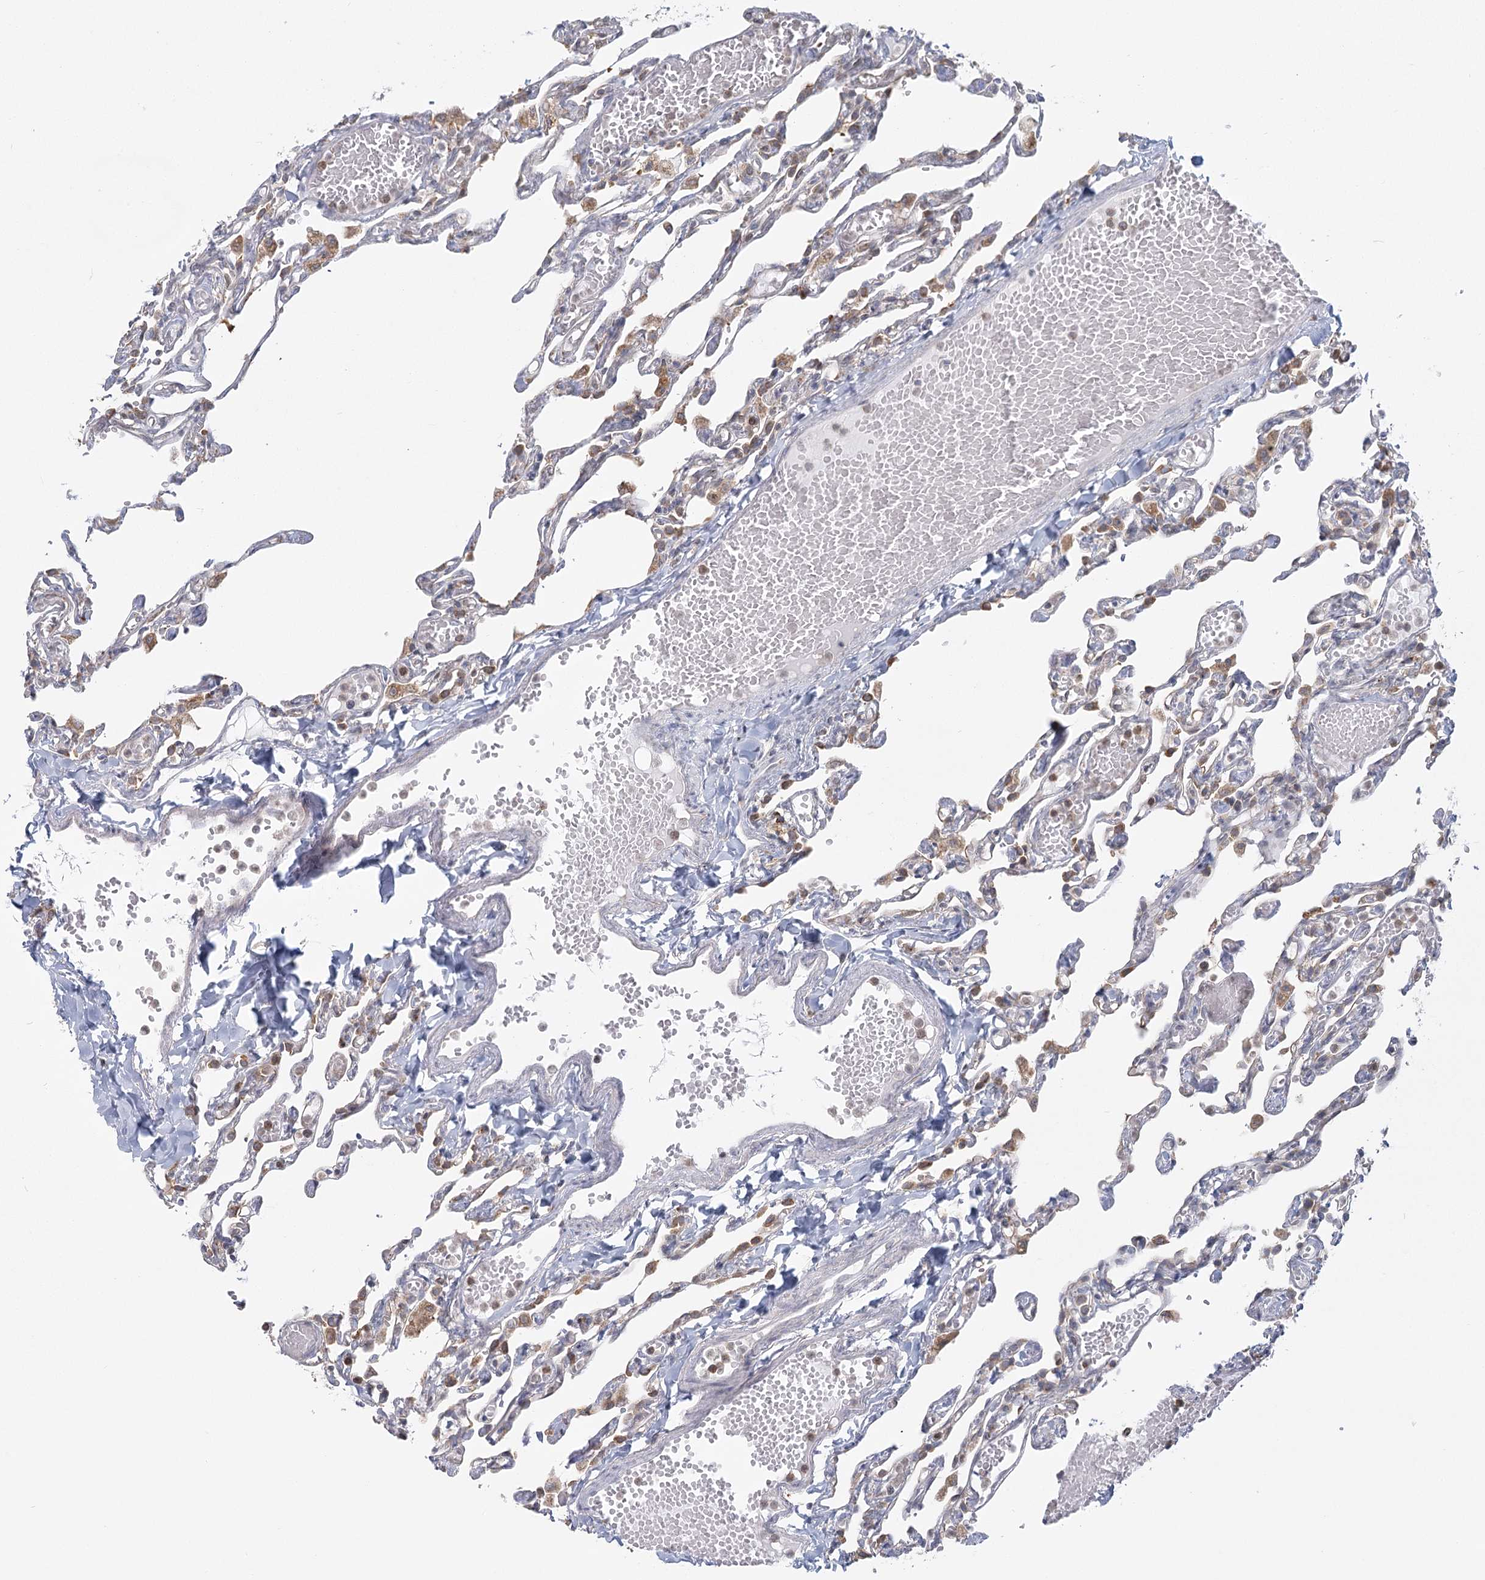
{"staining": {"intensity": "moderate", "quantity": "25%-75%", "location": "cytoplasmic/membranous"}, "tissue": "lung", "cell_type": "Alveolar cells", "image_type": "normal", "snomed": [{"axis": "morphology", "description": "Normal tissue, NOS"}, {"axis": "topography", "description": "Lung"}], "caption": "Protein expression analysis of unremarkable lung displays moderate cytoplasmic/membranous positivity in about 25%-75% of alveolar cells.", "gene": "LACTB", "patient": {"sex": "male", "age": 21}}